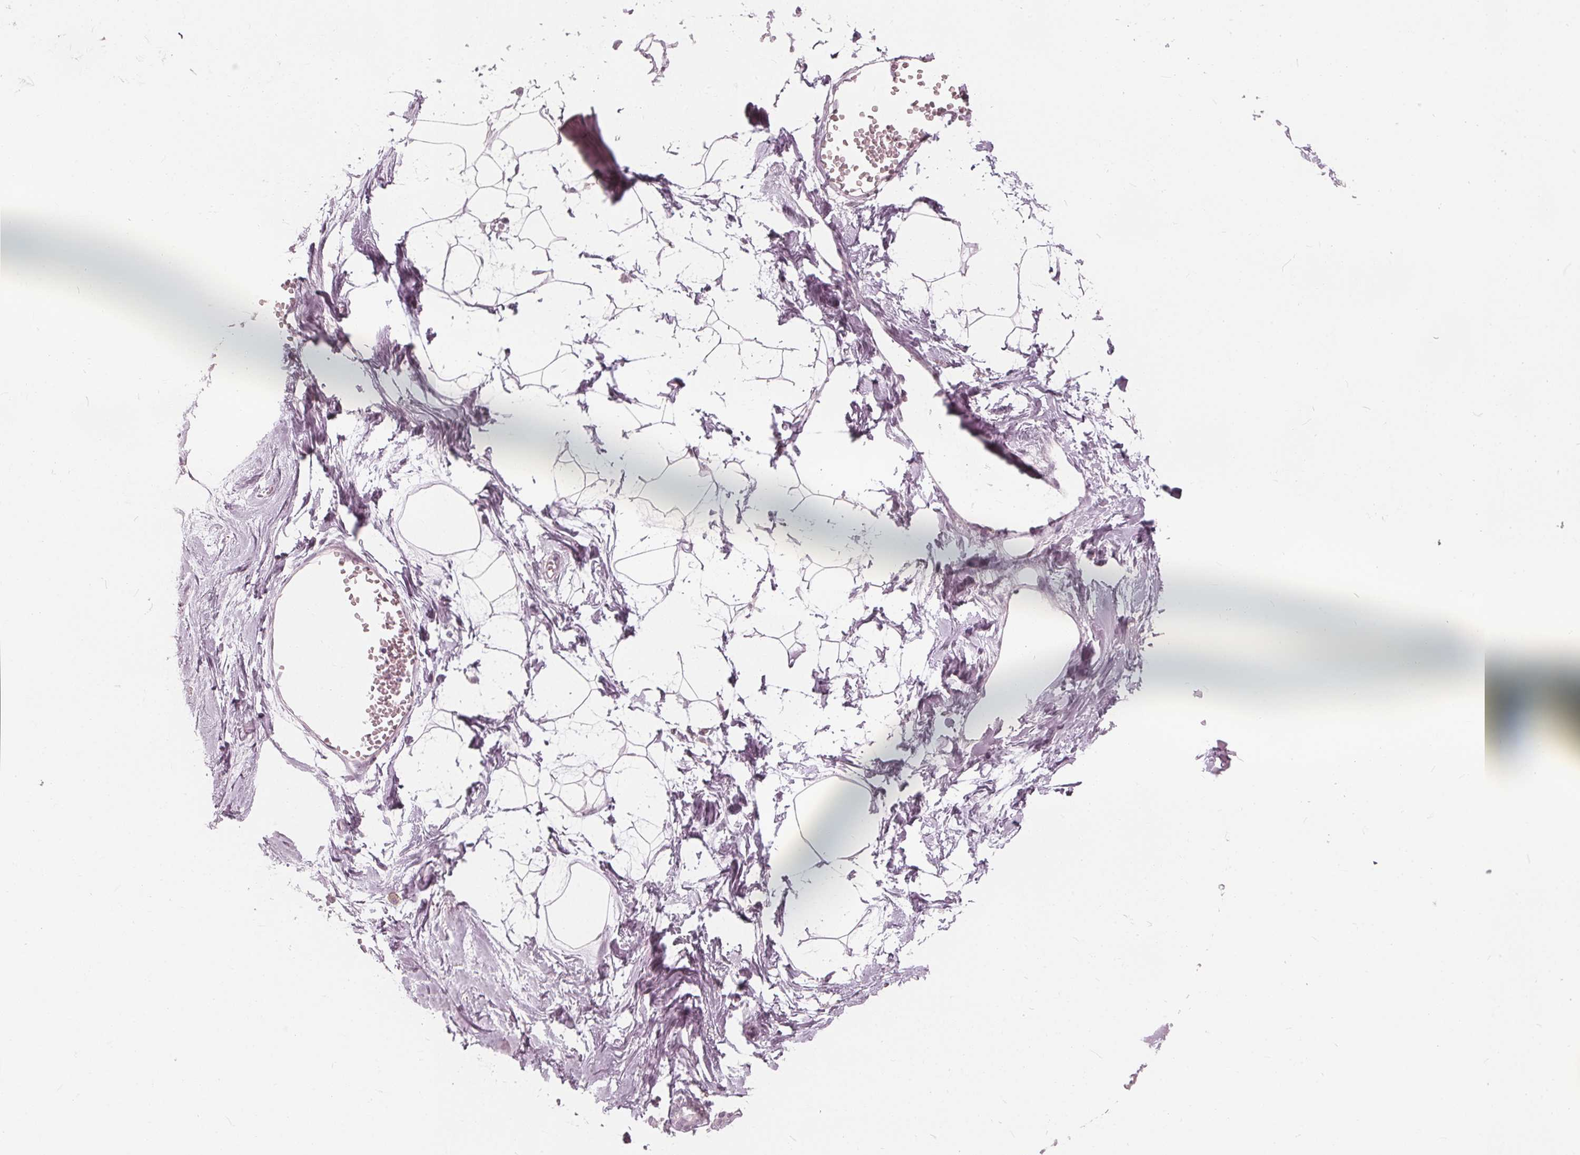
{"staining": {"intensity": "negative", "quantity": "none", "location": "none"}, "tissue": "breast", "cell_type": "Adipocytes", "image_type": "normal", "snomed": [{"axis": "morphology", "description": "Normal tissue, NOS"}, {"axis": "topography", "description": "Breast"}], "caption": "This is an immunohistochemistry histopathology image of benign breast. There is no expression in adipocytes.", "gene": "SAT2", "patient": {"sex": "female", "age": 45}}